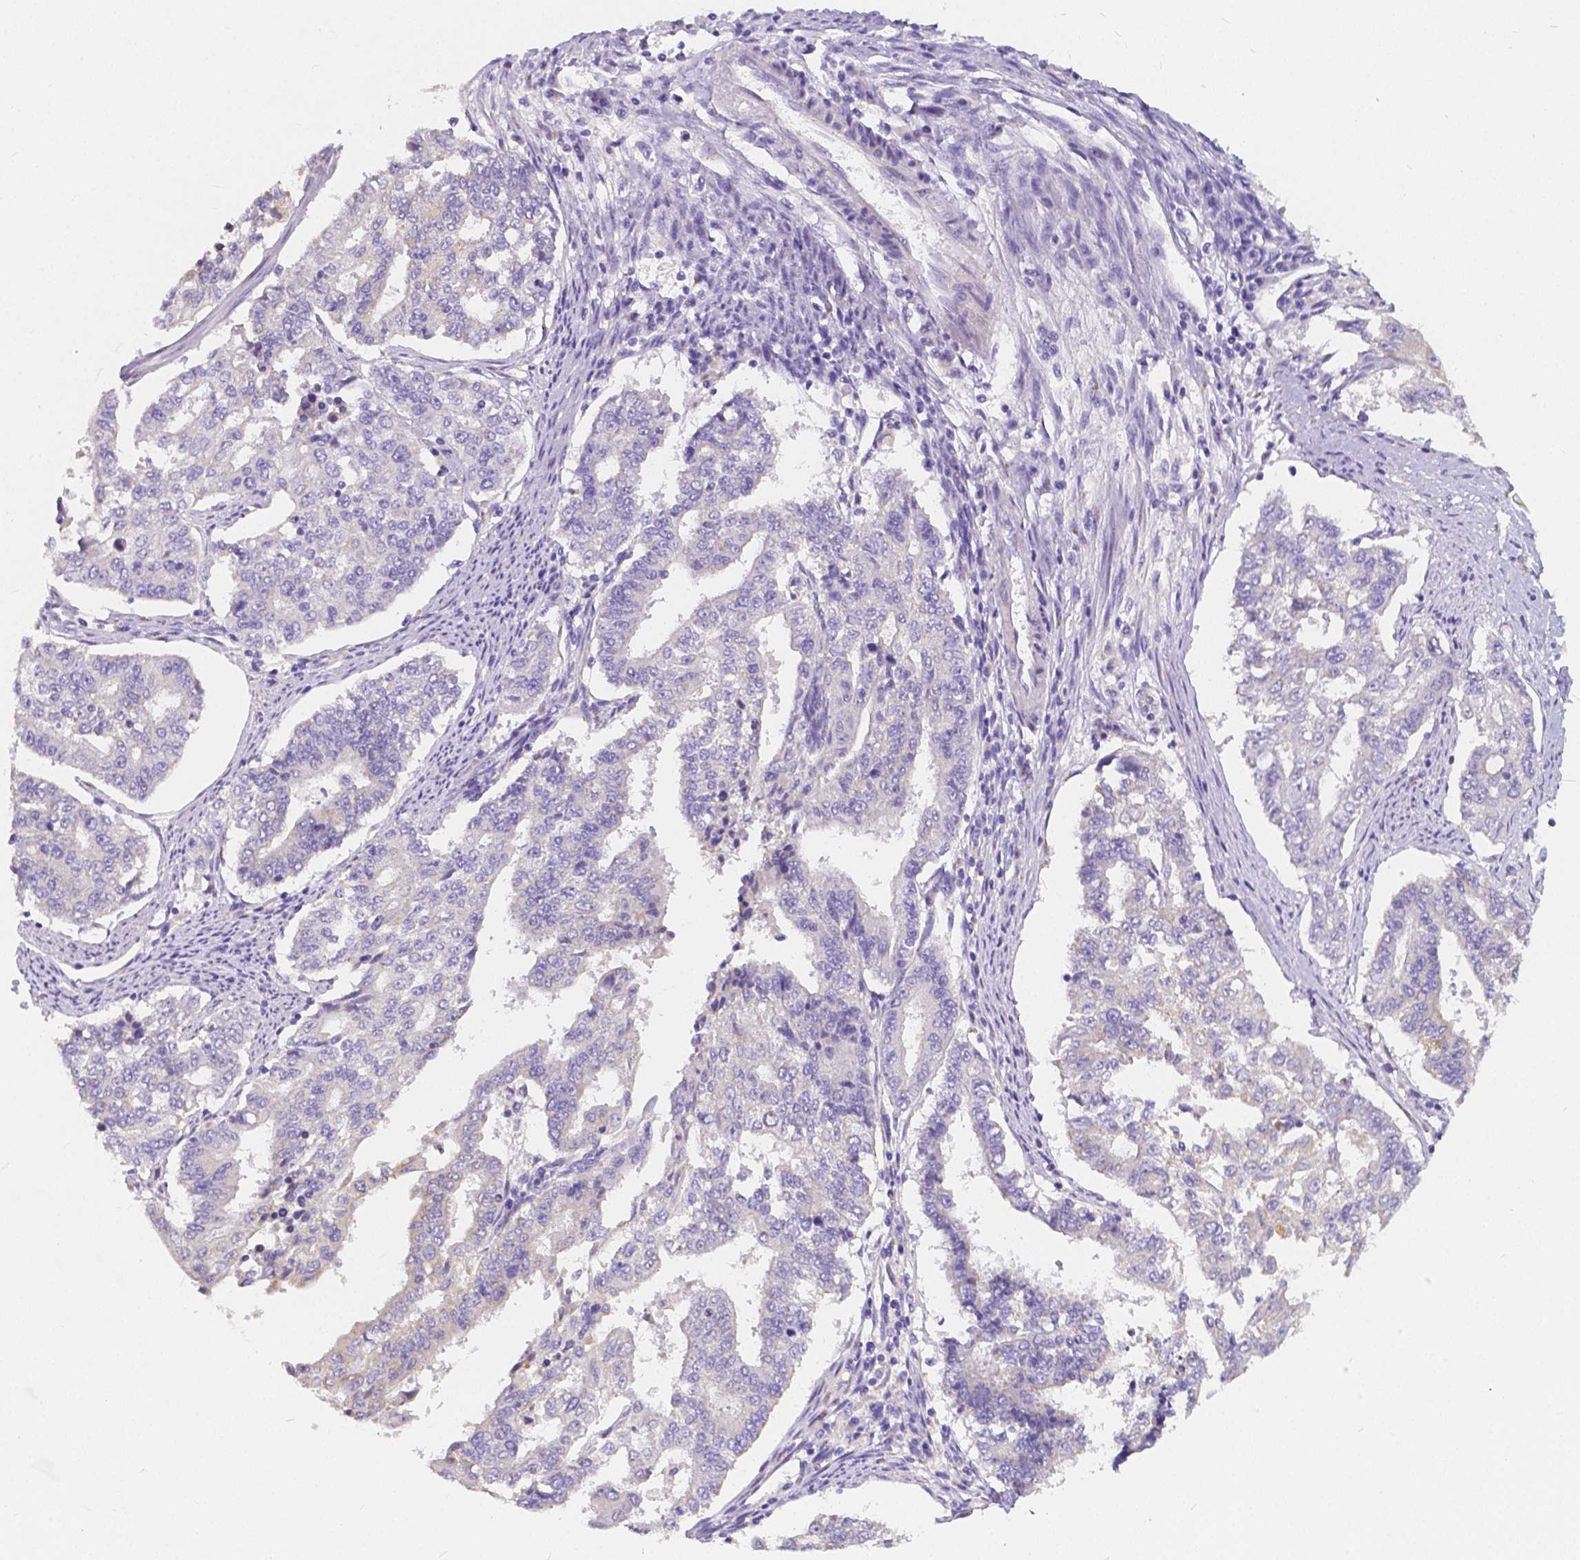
{"staining": {"intensity": "negative", "quantity": "none", "location": "none"}, "tissue": "endometrial cancer", "cell_type": "Tumor cells", "image_type": "cancer", "snomed": [{"axis": "morphology", "description": "Adenocarcinoma, NOS"}, {"axis": "topography", "description": "Uterus"}], "caption": "This is an IHC histopathology image of endometrial cancer. There is no staining in tumor cells.", "gene": "RNF186", "patient": {"sex": "female", "age": 59}}